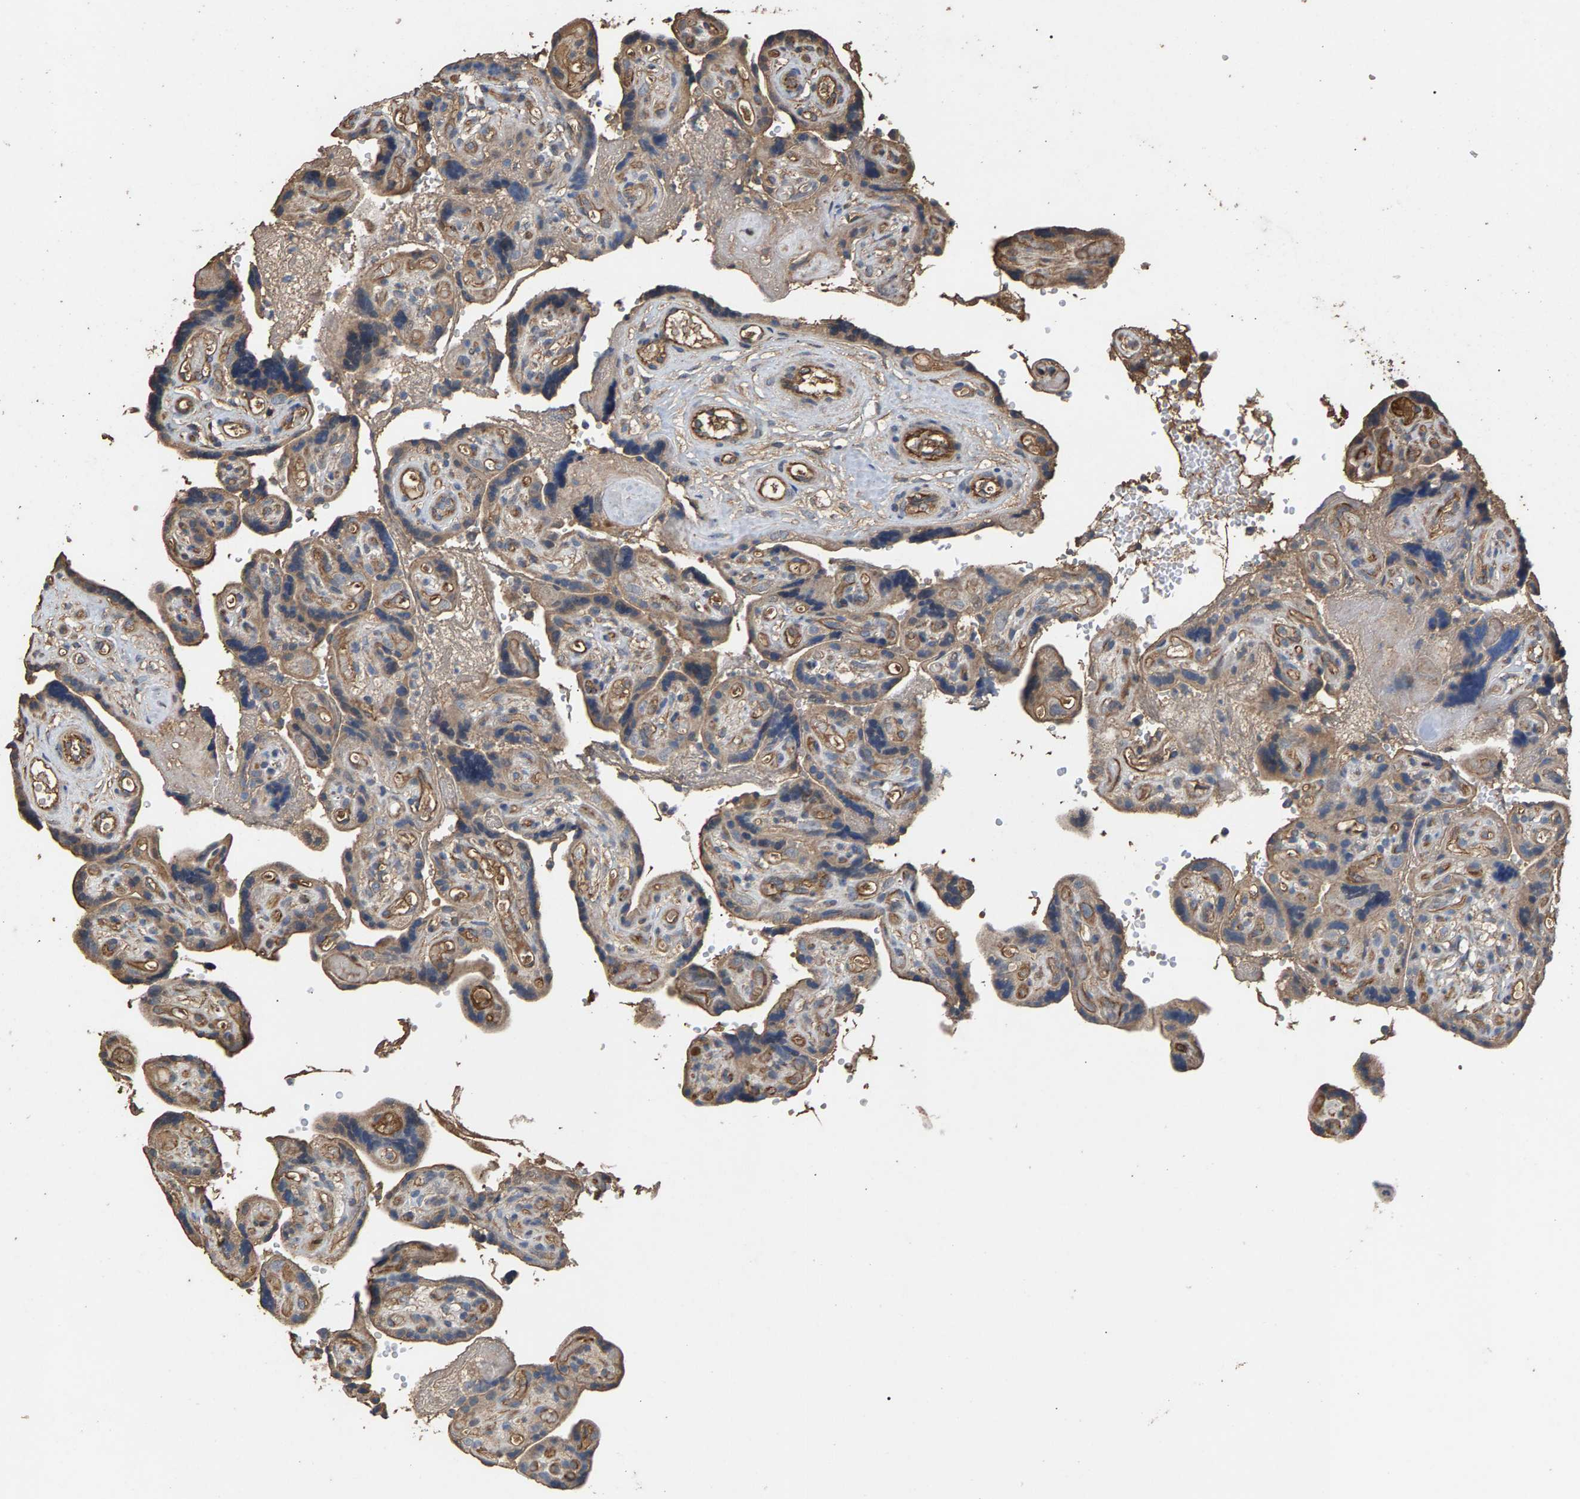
{"staining": {"intensity": "weak", "quantity": ">75%", "location": "cytoplasmic/membranous"}, "tissue": "placenta", "cell_type": "Decidual cells", "image_type": "normal", "snomed": [{"axis": "morphology", "description": "Normal tissue, NOS"}, {"axis": "topography", "description": "Placenta"}], "caption": "Weak cytoplasmic/membranous positivity for a protein is seen in approximately >75% of decidual cells of benign placenta using immunohistochemistry.", "gene": "HTRA3", "patient": {"sex": "female", "age": 30}}